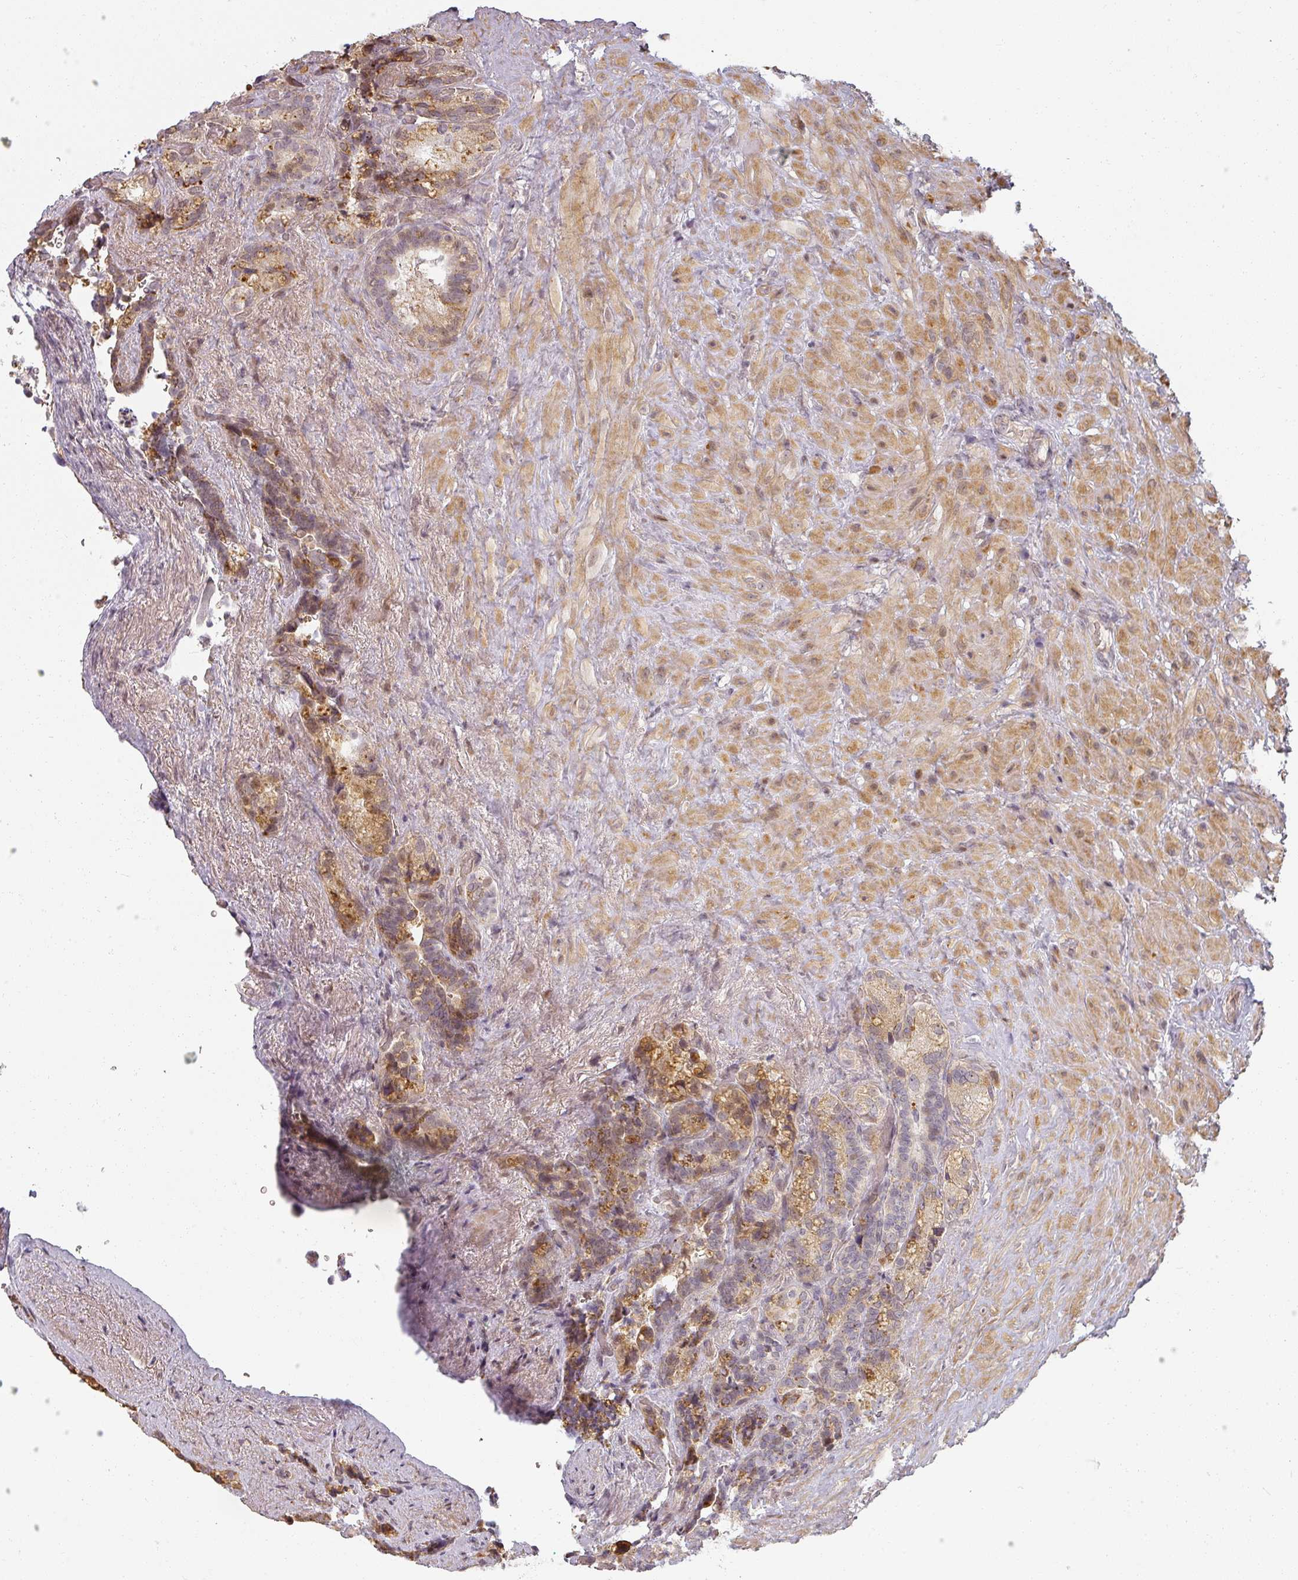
{"staining": {"intensity": "moderate", "quantity": ">75%", "location": "cytoplasmic/membranous,nuclear"}, "tissue": "seminal vesicle", "cell_type": "Glandular cells", "image_type": "normal", "snomed": [{"axis": "morphology", "description": "Normal tissue, NOS"}, {"axis": "topography", "description": "Seminal veicle"}], "caption": "Seminal vesicle was stained to show a protein in brown. There is medium levels of moderate cytoplasmic/membranous,nuclear positivity in about >75% of glandular cells. The staining was performed using DAB (3,3'-diaminobenzidine), with brown indicating positive protein expression. Nuclei are stained blue with hematoxylin.", "gene": "MED19", "patient": {"sex": "male", "age": 62}}